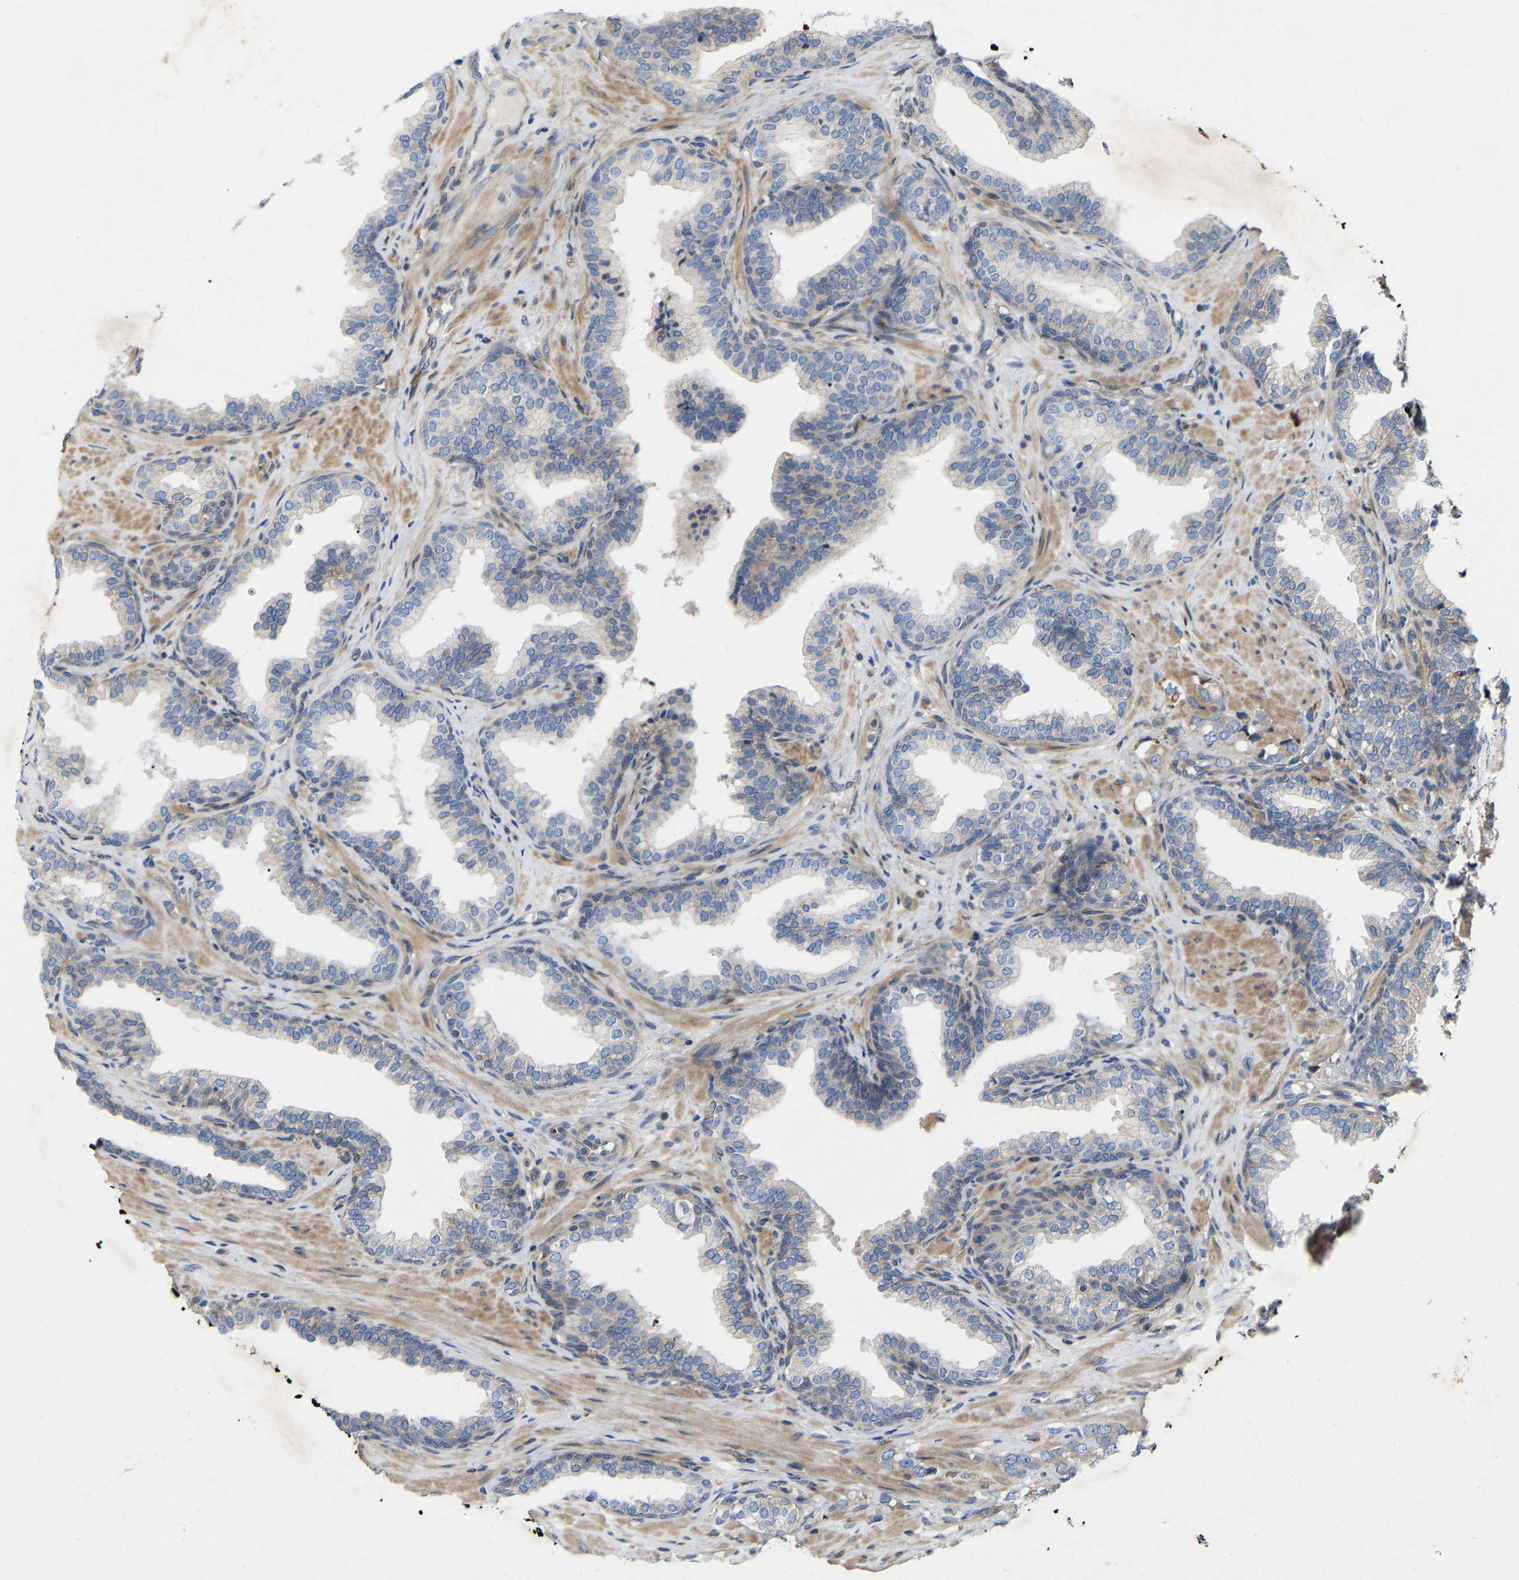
{"staining": {"intensity": "negative", "quantity": "none", "location": "none"}, "tissue": "prostate cancer", "cell_type": "Tumor cells", "image_type": "cancer", "snomed": [{"axis": "morphology", "description": "Adenocarcinoma, High grade"}, {"axis": "topography", "description": "Prostate"}], "caption": "Tumor cells are negative for brown protein staining in prostate cancer (adenocarcinoma (high-grade)).", "gene": "TOR1B", "patient": {"sex": "male", "age": 52}}